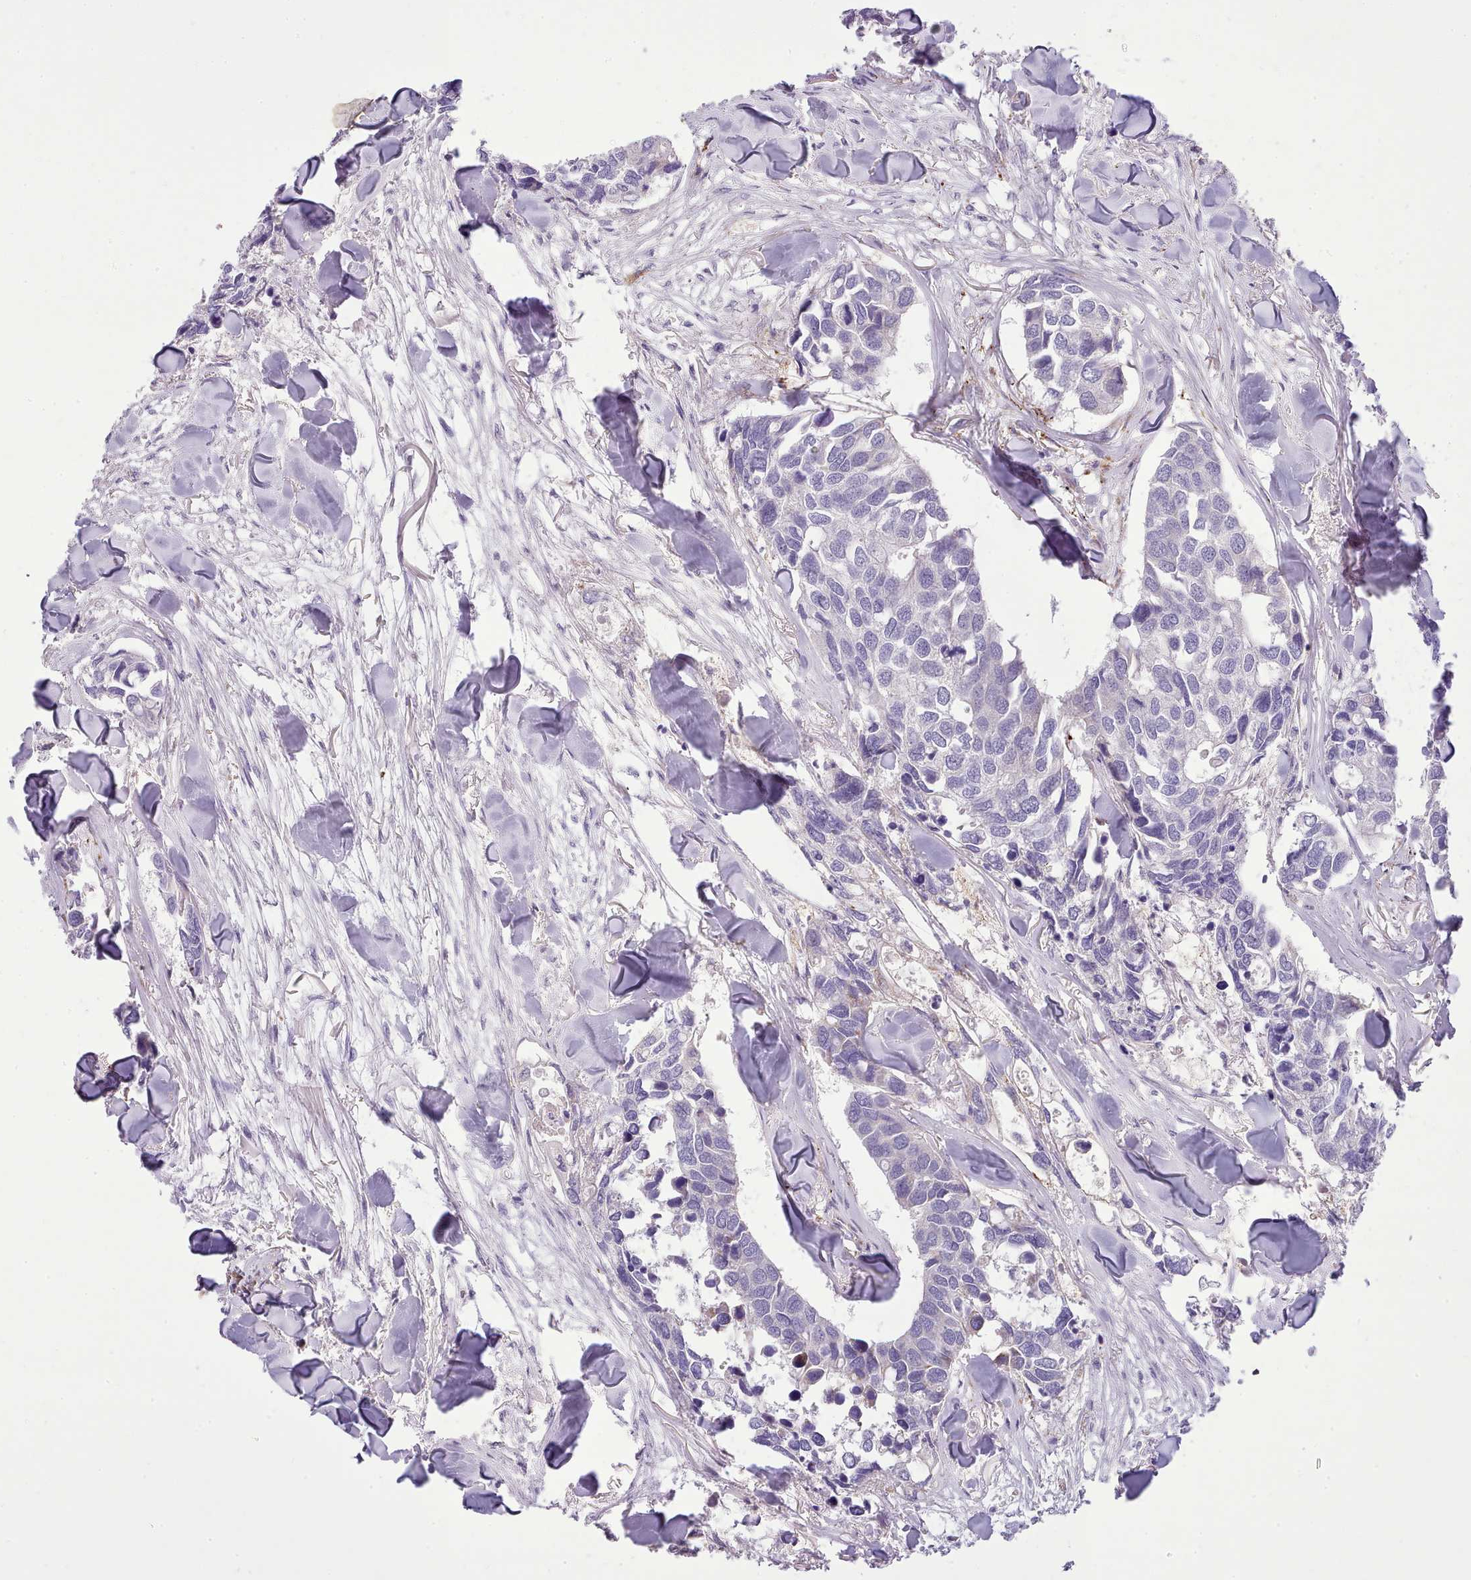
{"staining": {"intensity": "negative", "quantity": "none", "location": "none"}, "tissue": "breast cancer", "cell_type": "Tumor cells", "image_type": "cancer", "snomed": [{"axis": "morphology", "description": "Duct carcinoma"}, {"axis": "topography", "description": "Breast"}], "caption": "High magnification brightfield microscopy of invasive ductal carcinoma (breast) stained with DAB (brown) and counterstained with hematoxylin (blue): tumor cells show no significant expression.", "gene": "FAM83E", "patient": {"sex": "female", "age": 83}}